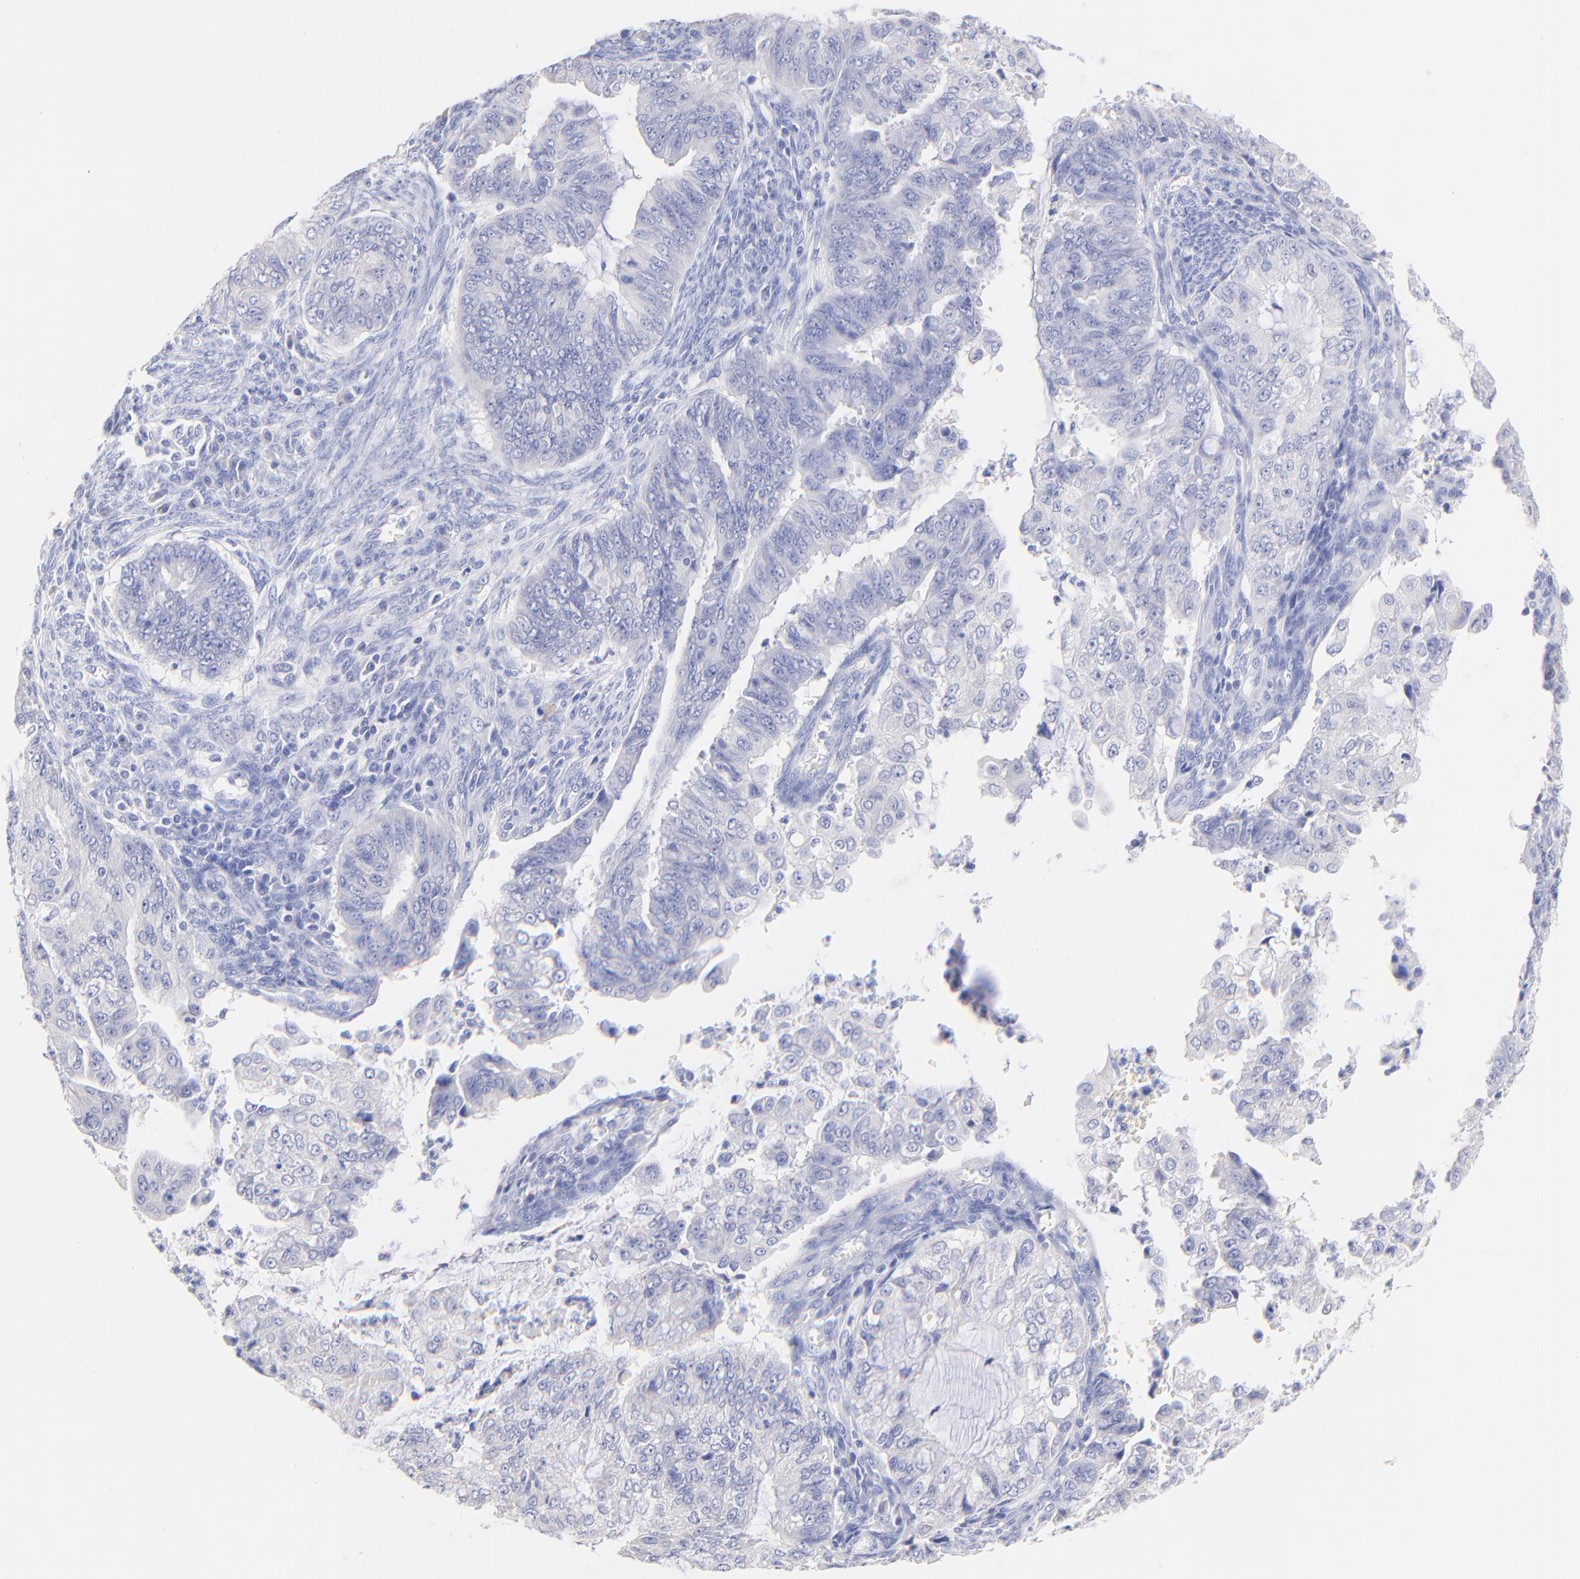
{"staining": {"intensity": "negative", "quantity": "none", "location": "none"}, "tissue": "endometrial cancer", "cell_type": "Tumor cells", "image_type": "cancer", "snomed": [{"axis": "morphology", "description": "Adenocarcinoma, NOS"}, {"axis": "topography", "description": "Endometrium"}], "caption": "This histopathology image is of adenocarcinoma (endometrial) stained with immunohistochemistry to label a protein in brown with the nuclei are counter-stained blue. There is no staining in tumor cells.", "gene": "RAB3A", "patient": {"sex": "female", "age": 75}}